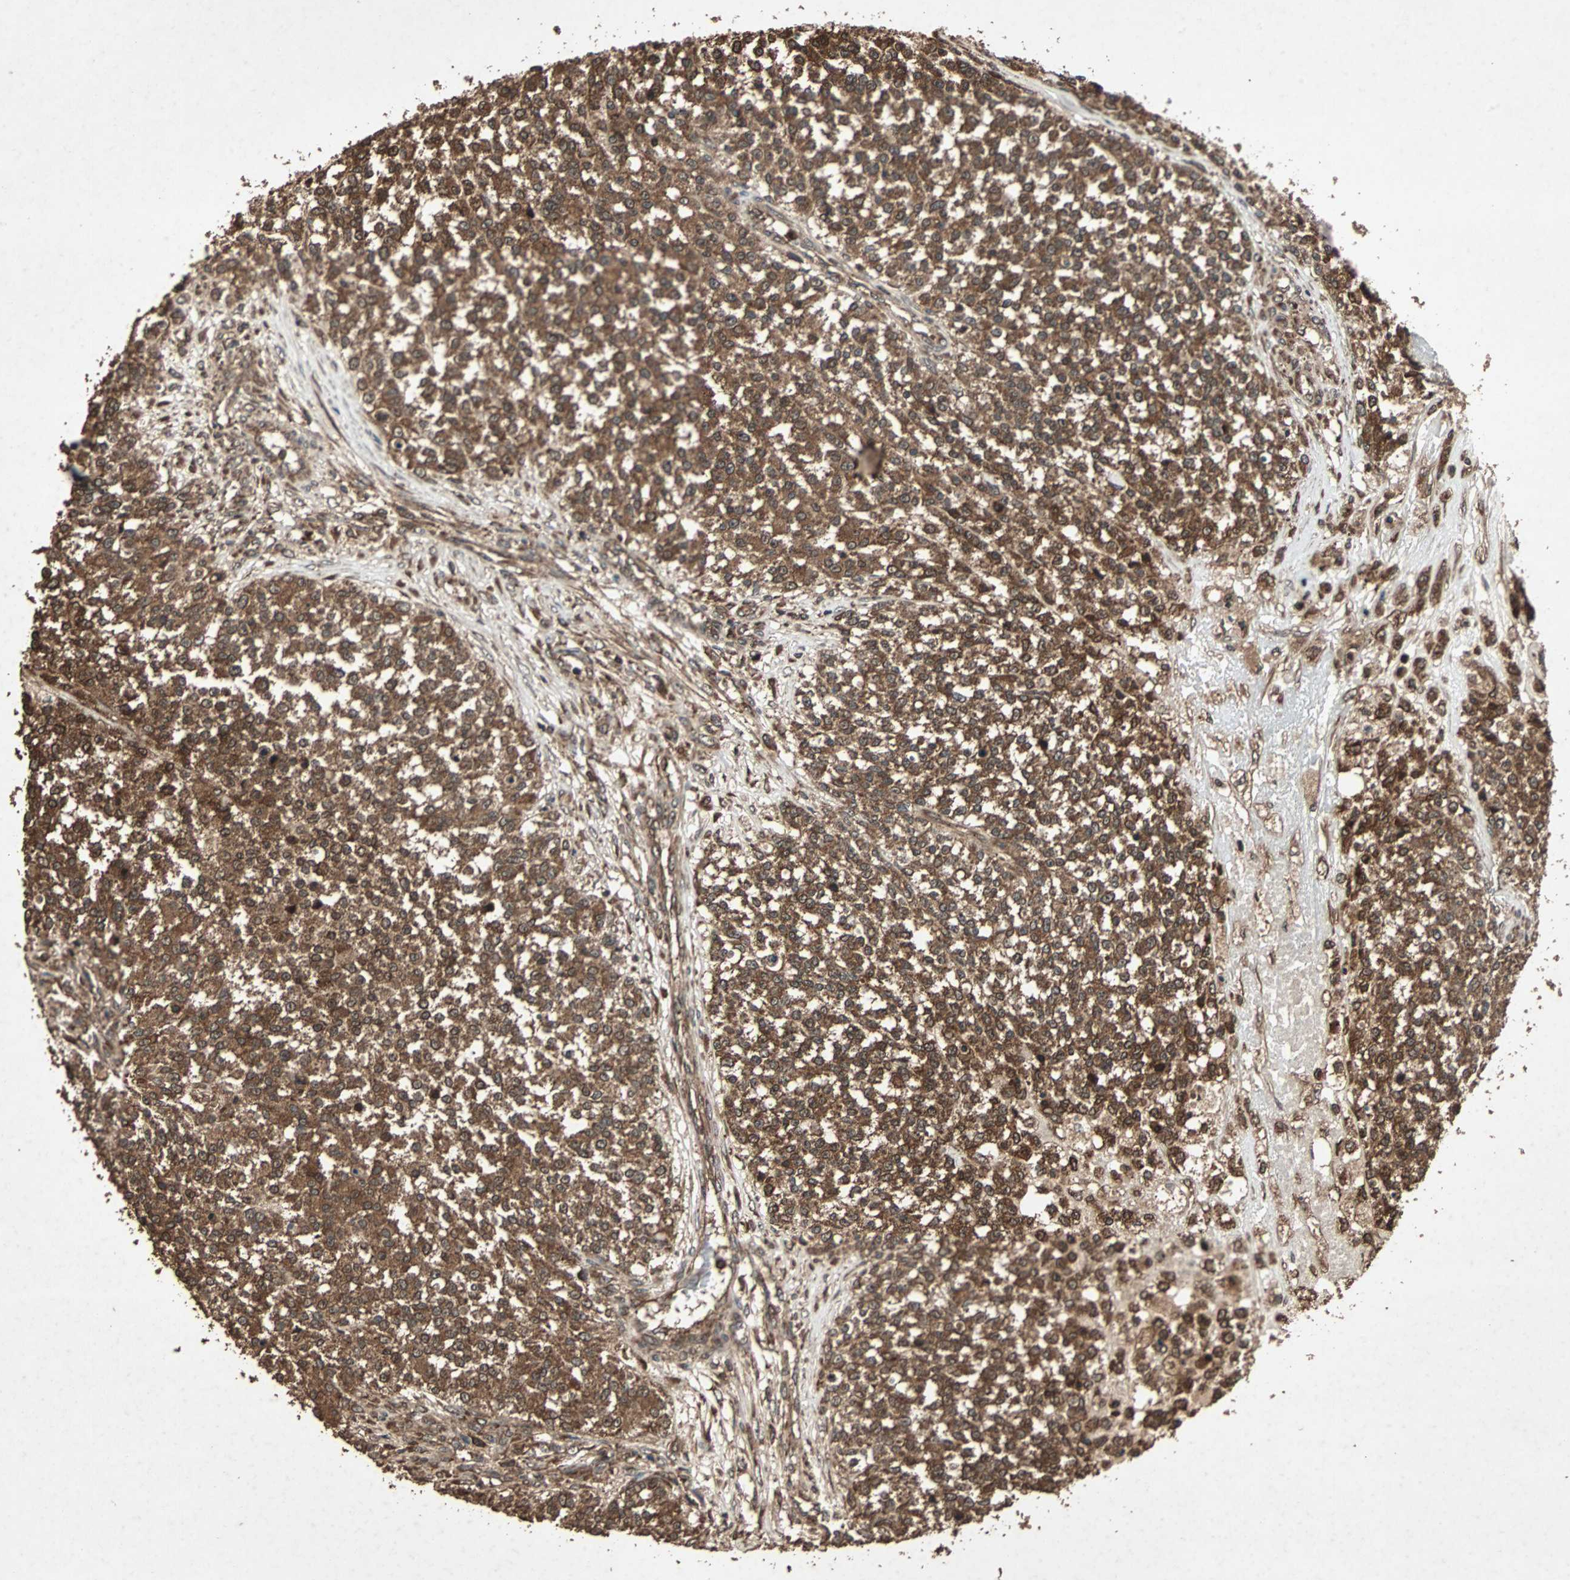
{"staining": {"intensity": "strong", "quantity": ">75%", "location": "cytoplasmic/membranous"}, "tissue": "testis cancer", "cell_type": "Tumor cells", "image_type": "cancer", "snomed": [{"axis": "morphology", "description": "Seminoma, NOS"}, {"axis": "topography", "description": "Testis"}], "caption": "Strong cytoplasmic/membranous positivity is seen in approximately >75% of tumor cells in testis cancer.", "gene": "LAMTOR5", "patient": {"sex": "male", "age": 59}}